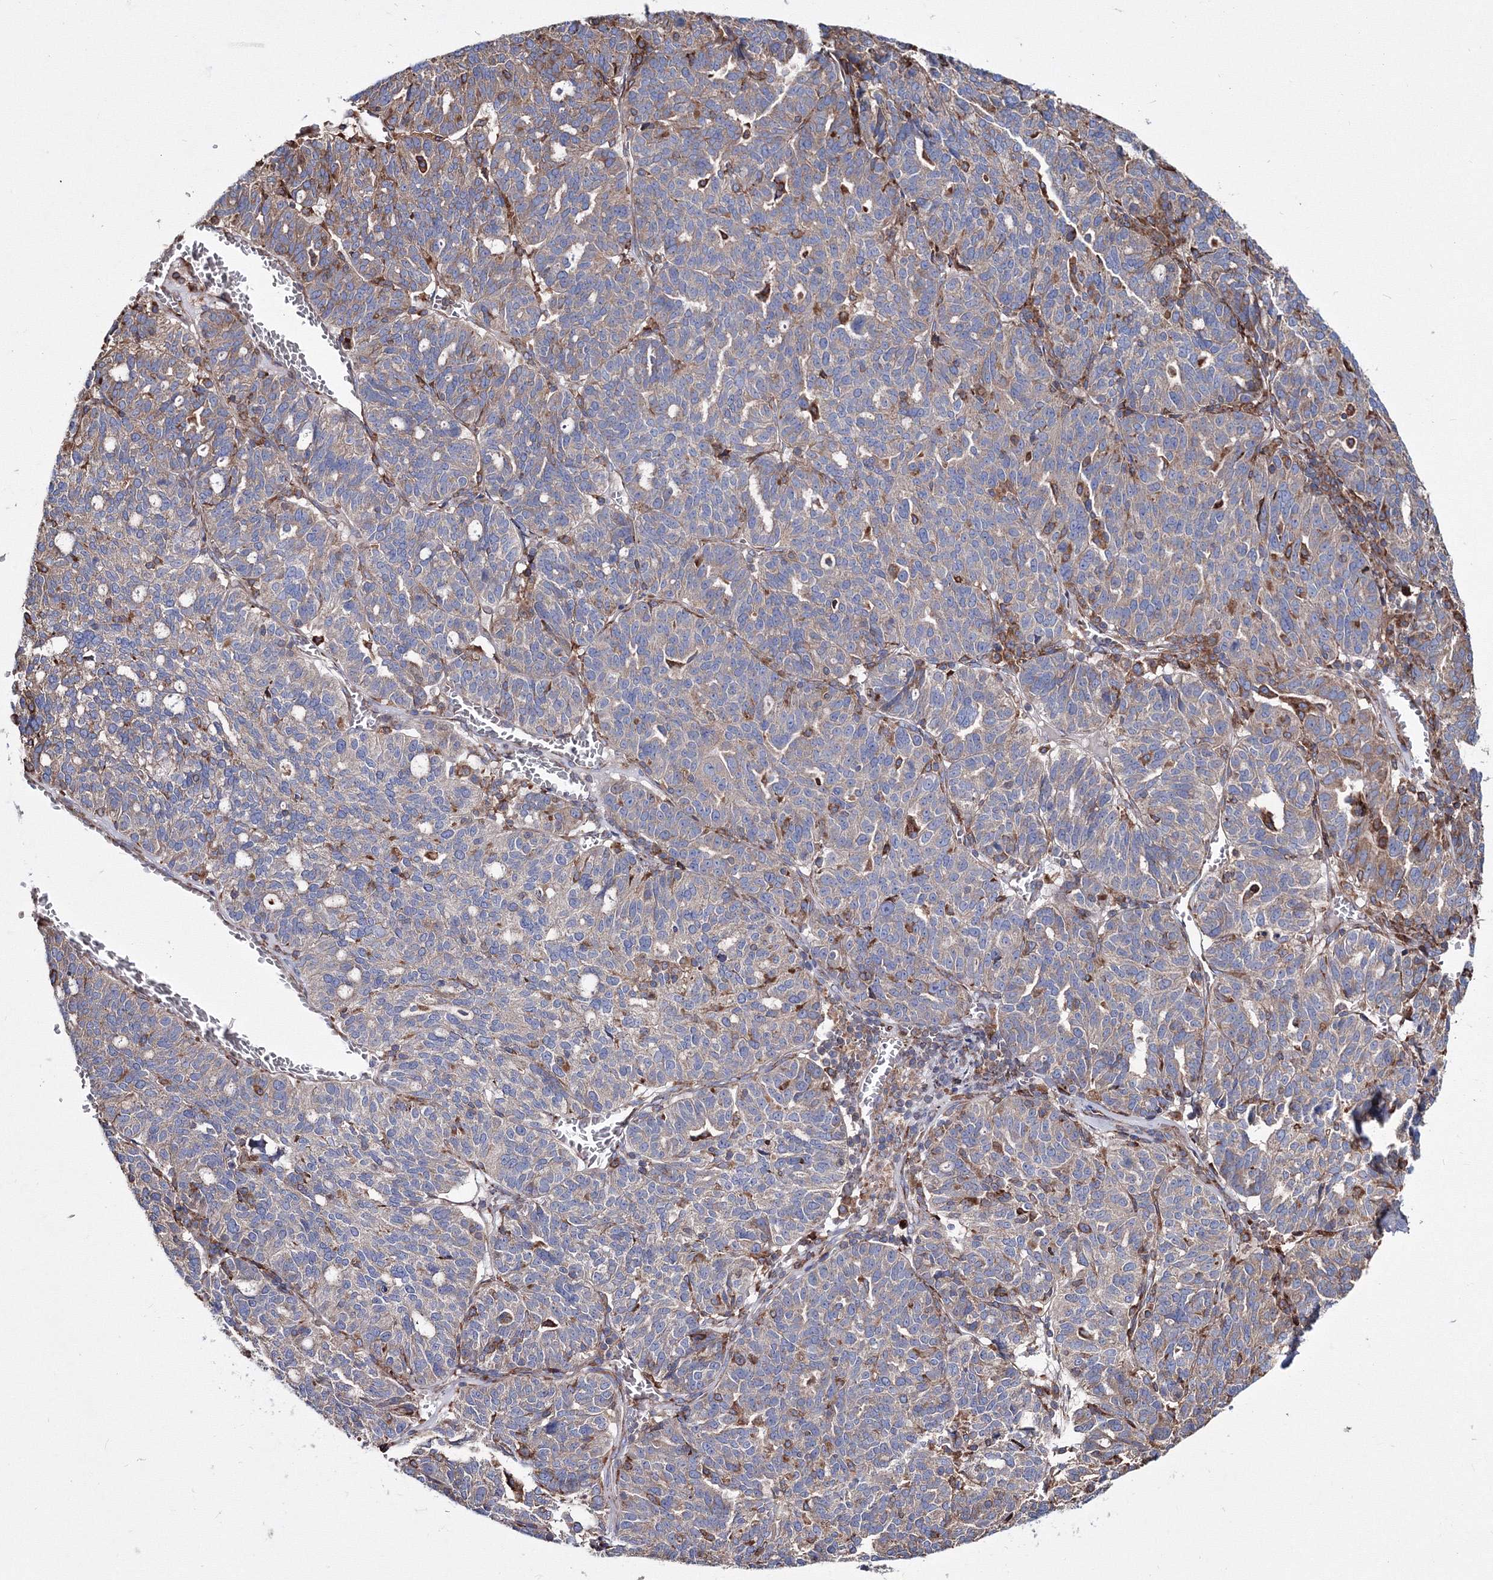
{"staining": {"intensity": "weak", "quantity": ">75%", "location": "cytoplasmic/membranous"}, "tissue": "ovarian cancer", "cell_type": "Tumor cells", "image_type": "cancer", "snomed": [{"axis": "morphology", "description": "Cystadenocarcinoma, serous, NOS"}, {"axis": "topography", "description": "Ovary"}], "caption": "Immunohistochemical staining of ovarian cancer (serous cystadenocarcinoma) shows low levels of weak cytoplasmic/membranous positivity in approximately >75% of tumor cells. Nuclei are stained in blue.", "gene": "VPS8", "patient": {"sex": "female", "age": 59}}